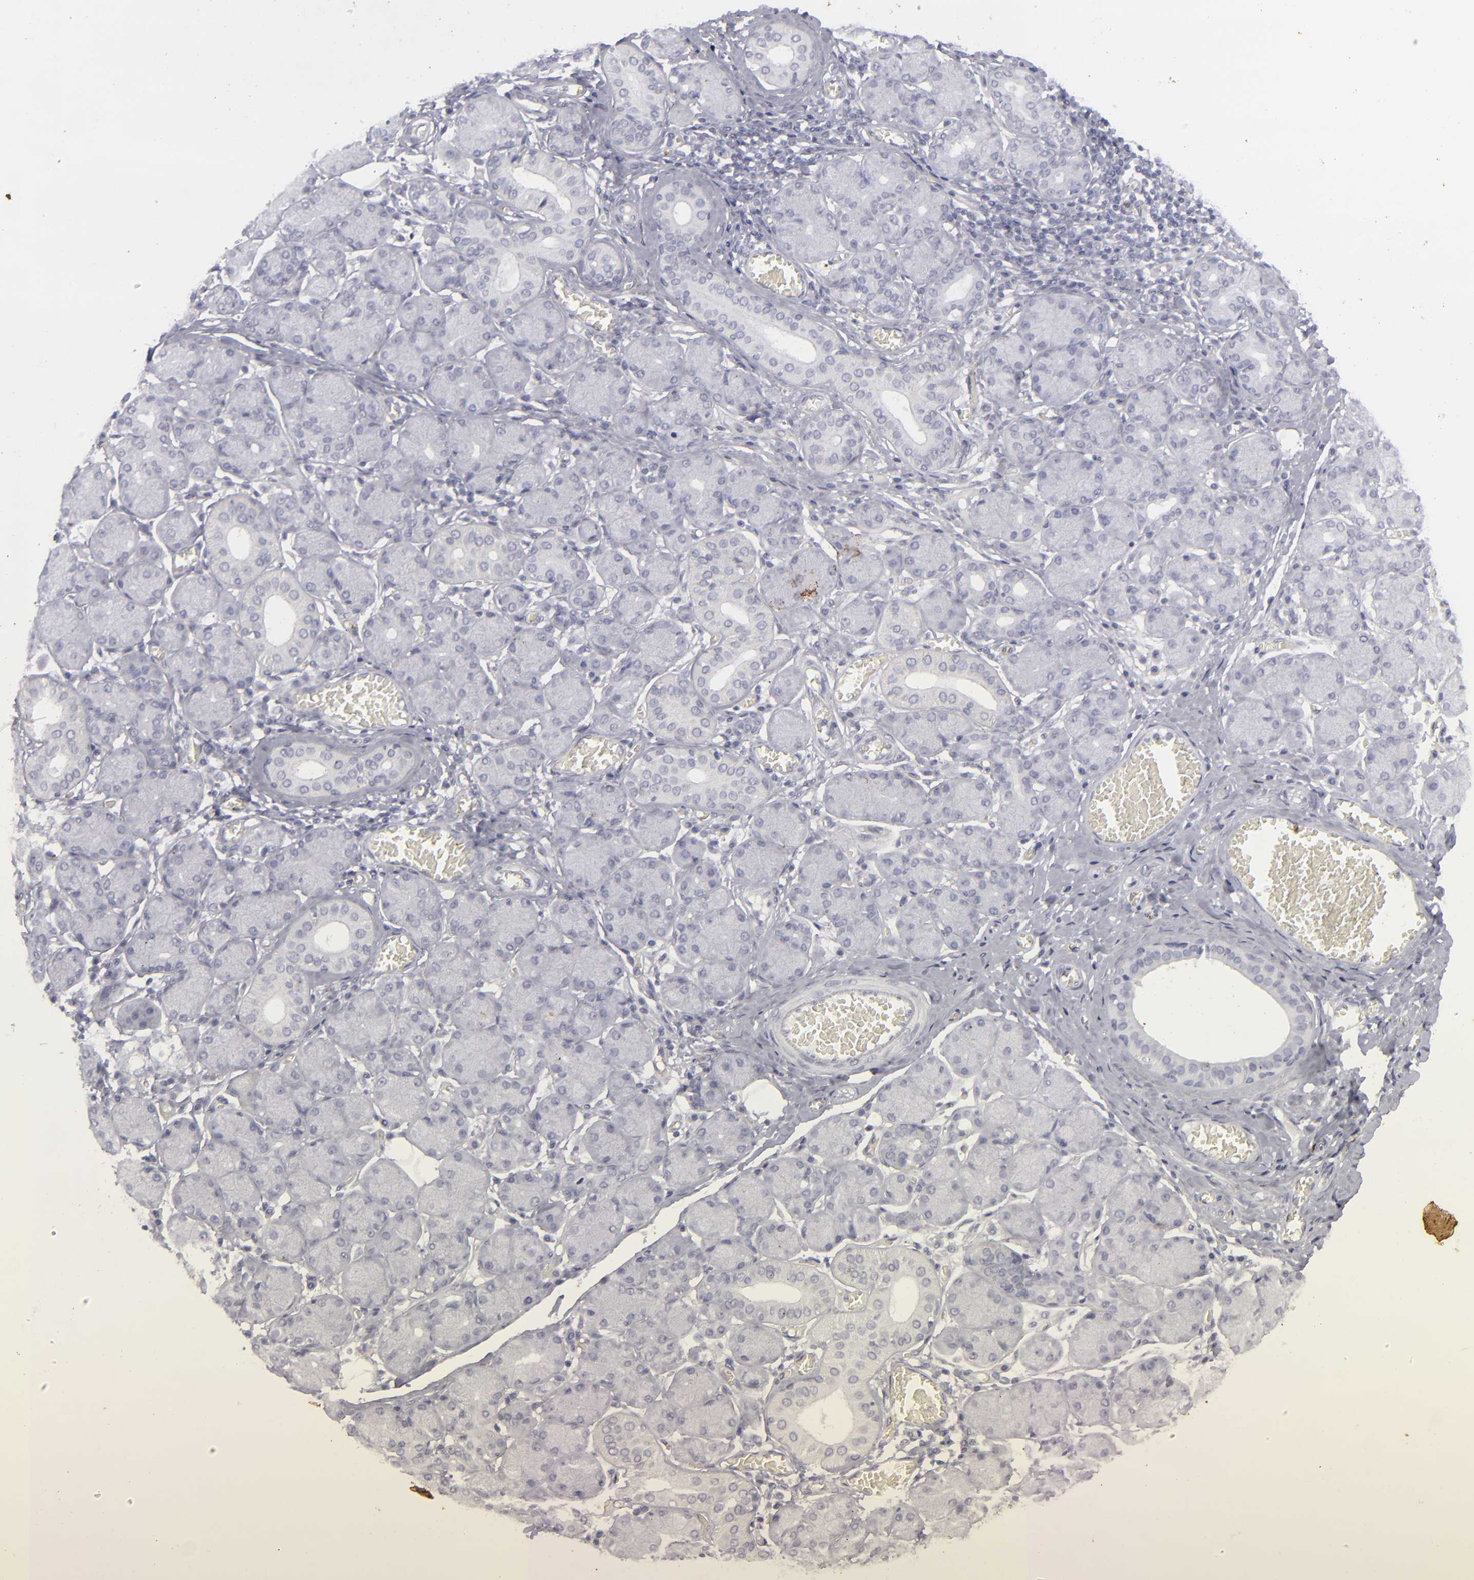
{"staining": {"intensity": "negative", "quantity": "none", "location": "none"}, "tissue": "salivary gland", "cell_type": "Glandular cells", "image_type": "normal", "snomed": [{"axis": "morphology", "description": "Normal tissue, NOS"}, {"axis": "topography", "description": "Salivary gland"}], "caption": "This histopathology image is of benign salivary gland stained with immunohistochemistry to label a protein in brown with the nuclei are counter-stained blue. There is no staining in glandular cells.", "gene": "KRT1", "patient": {"sex": "female", "age": 24}}